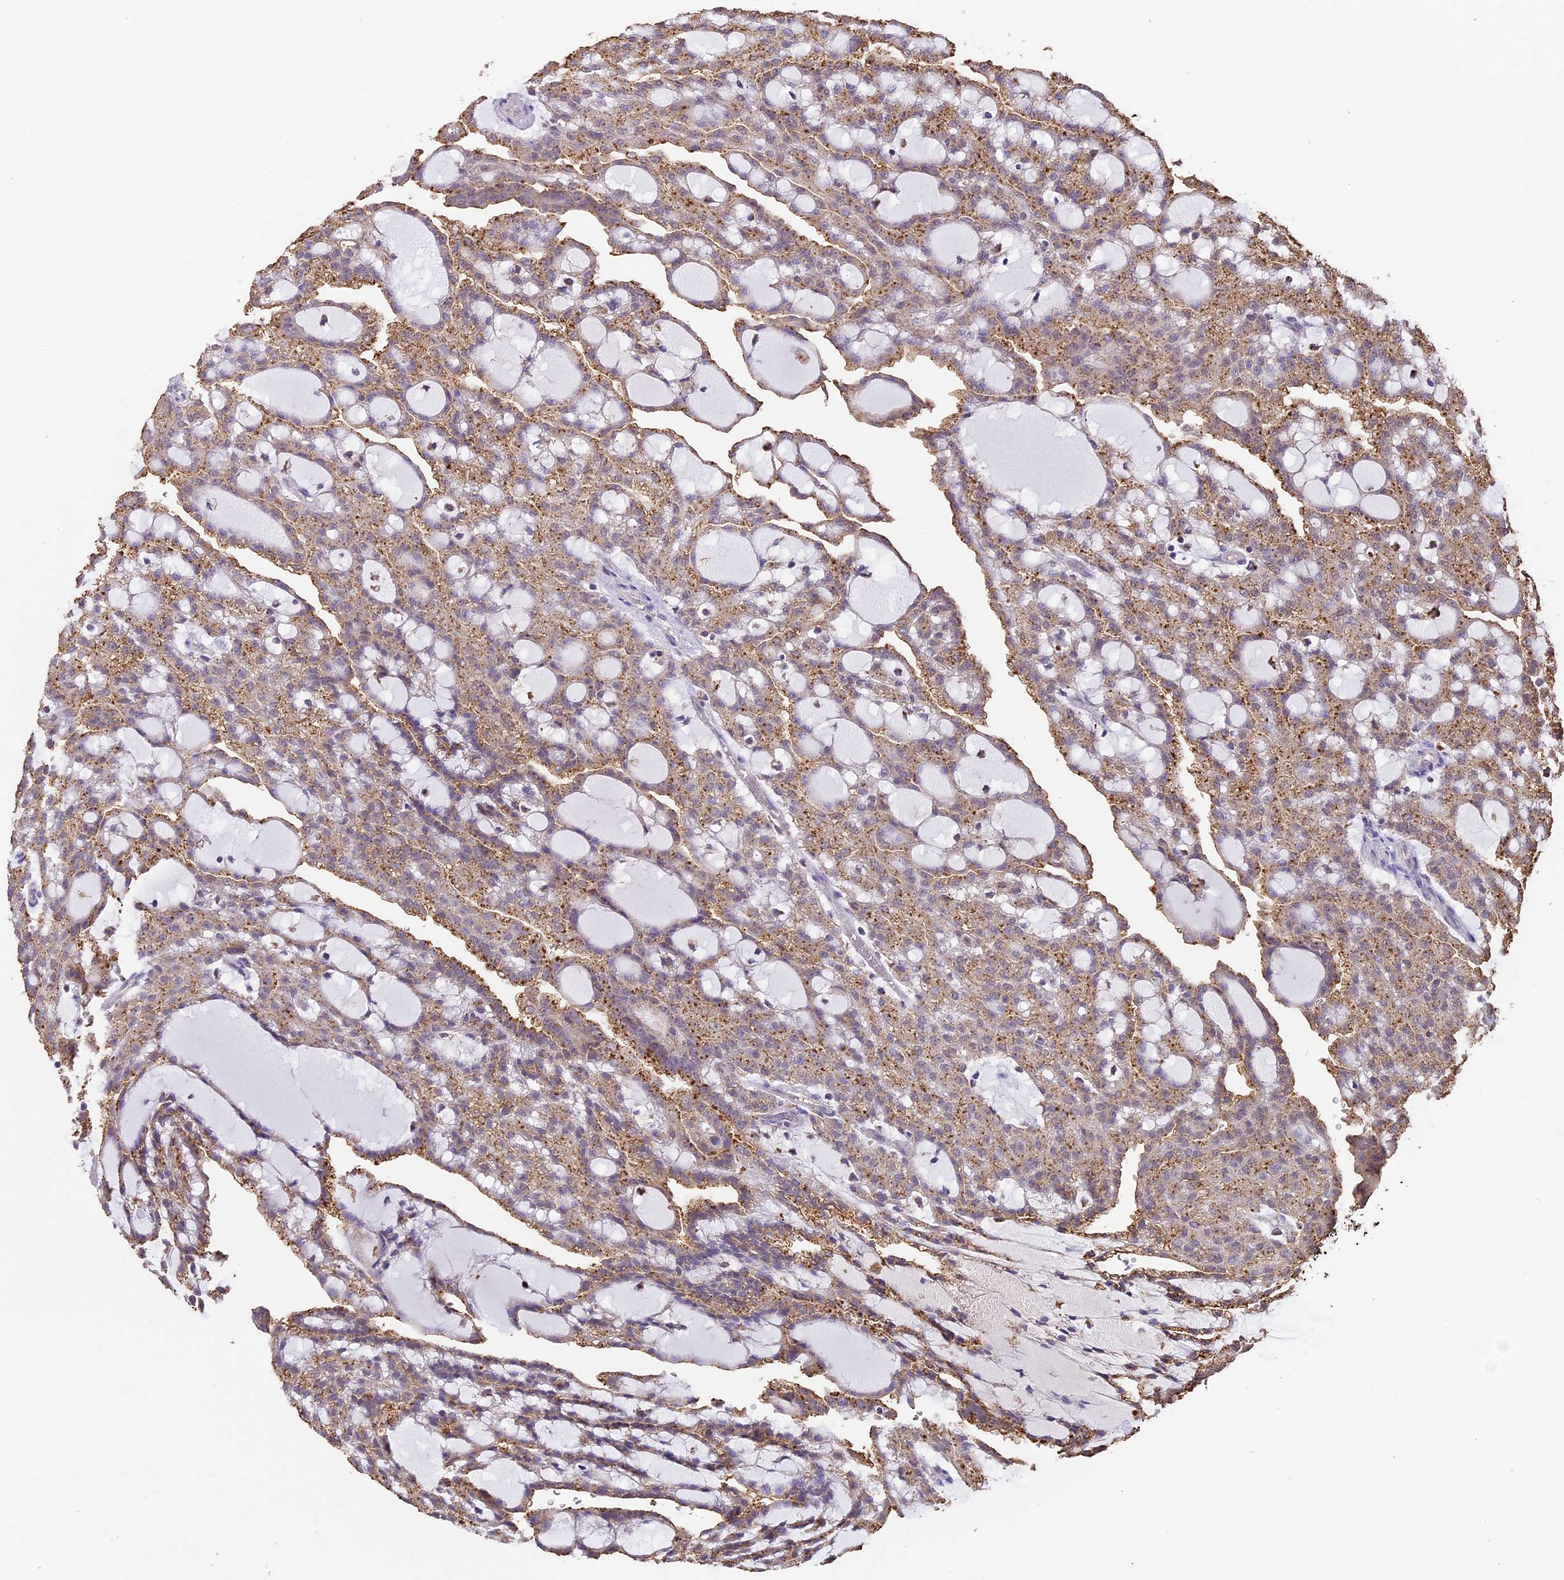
{"staining": {"intensity": "moderate", "quantity": ">75%", "location": "cytoplasmic/membranous"}, "tissue": "renal cancer", "cell_type": "Tumor cells", "image_type": "cancer", "snomed": [{"axis": "morphology", "description": "Adenocarcinoma, NOS"}, {"axis": "topography", "description": "Kidney"}], "caption": "Brown immunohistochemical staining in human renal cancer shows moderate cytoplasmic/membranous positivity in approximately >75% of tumor cells.", "gene": "ARHGAP19", "patient": {"sex": "male", "age": 63}}